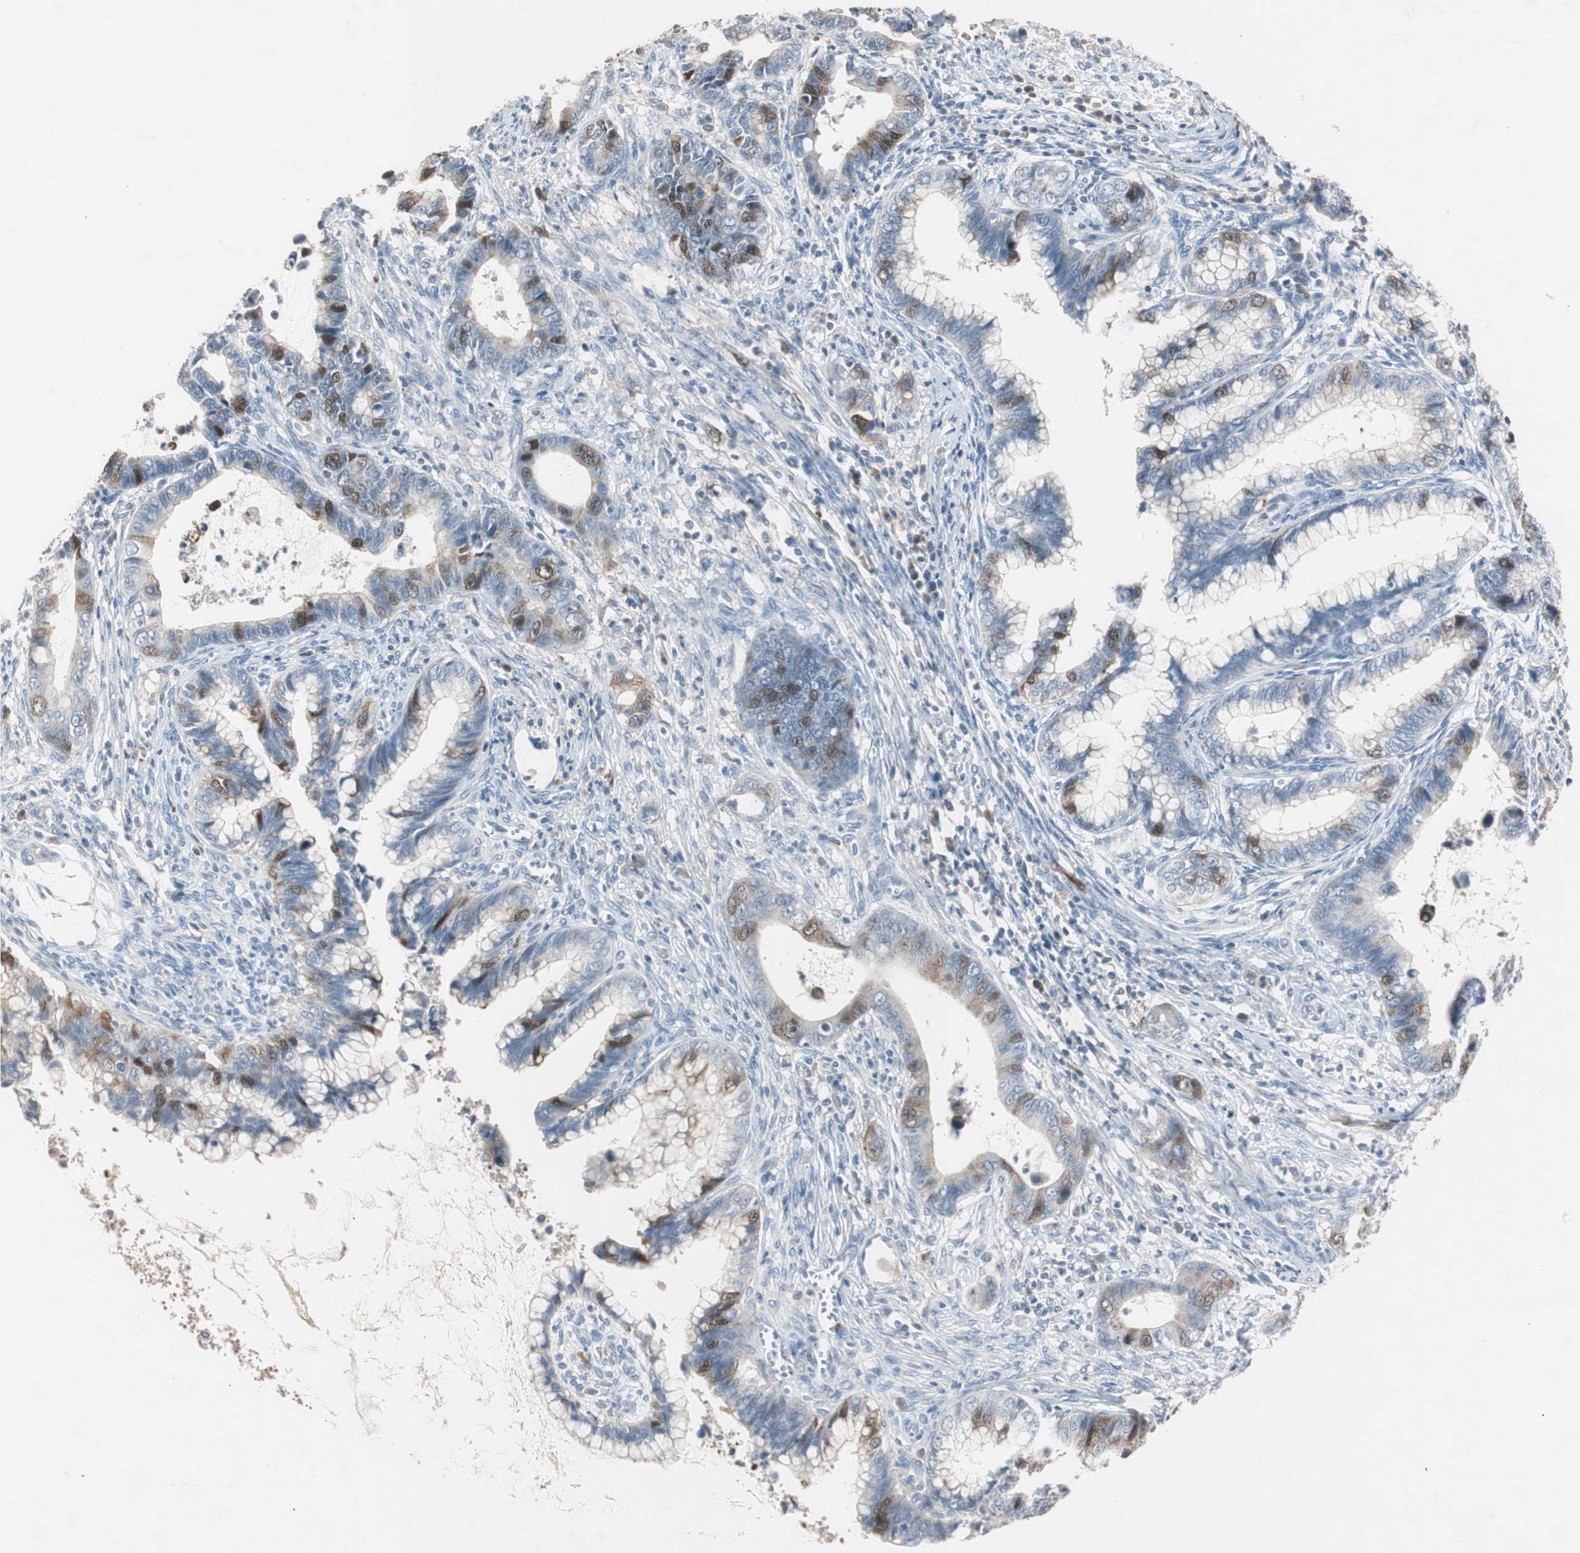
{"staining": {"intensity": "moderate", "quantity": "<25%", "location": "cytoplasmic/membranous"}, "tissue": "cervical cancer", "cell_type": "Tumor cells", "image_type": "cancer", "snomed": [{"axis": "morphology", "description": "Adenocarcinoma, NOS"}, {"axis": "topography", "description": "Cervix"}], "caption": "Adenocarcinoma (cervical) tissue reveals moderate cytoplasmic/membranous staining in approximately <25% of tumor cells", "gene": "TK1", "patient": {"sex": "female", "age": 44}}